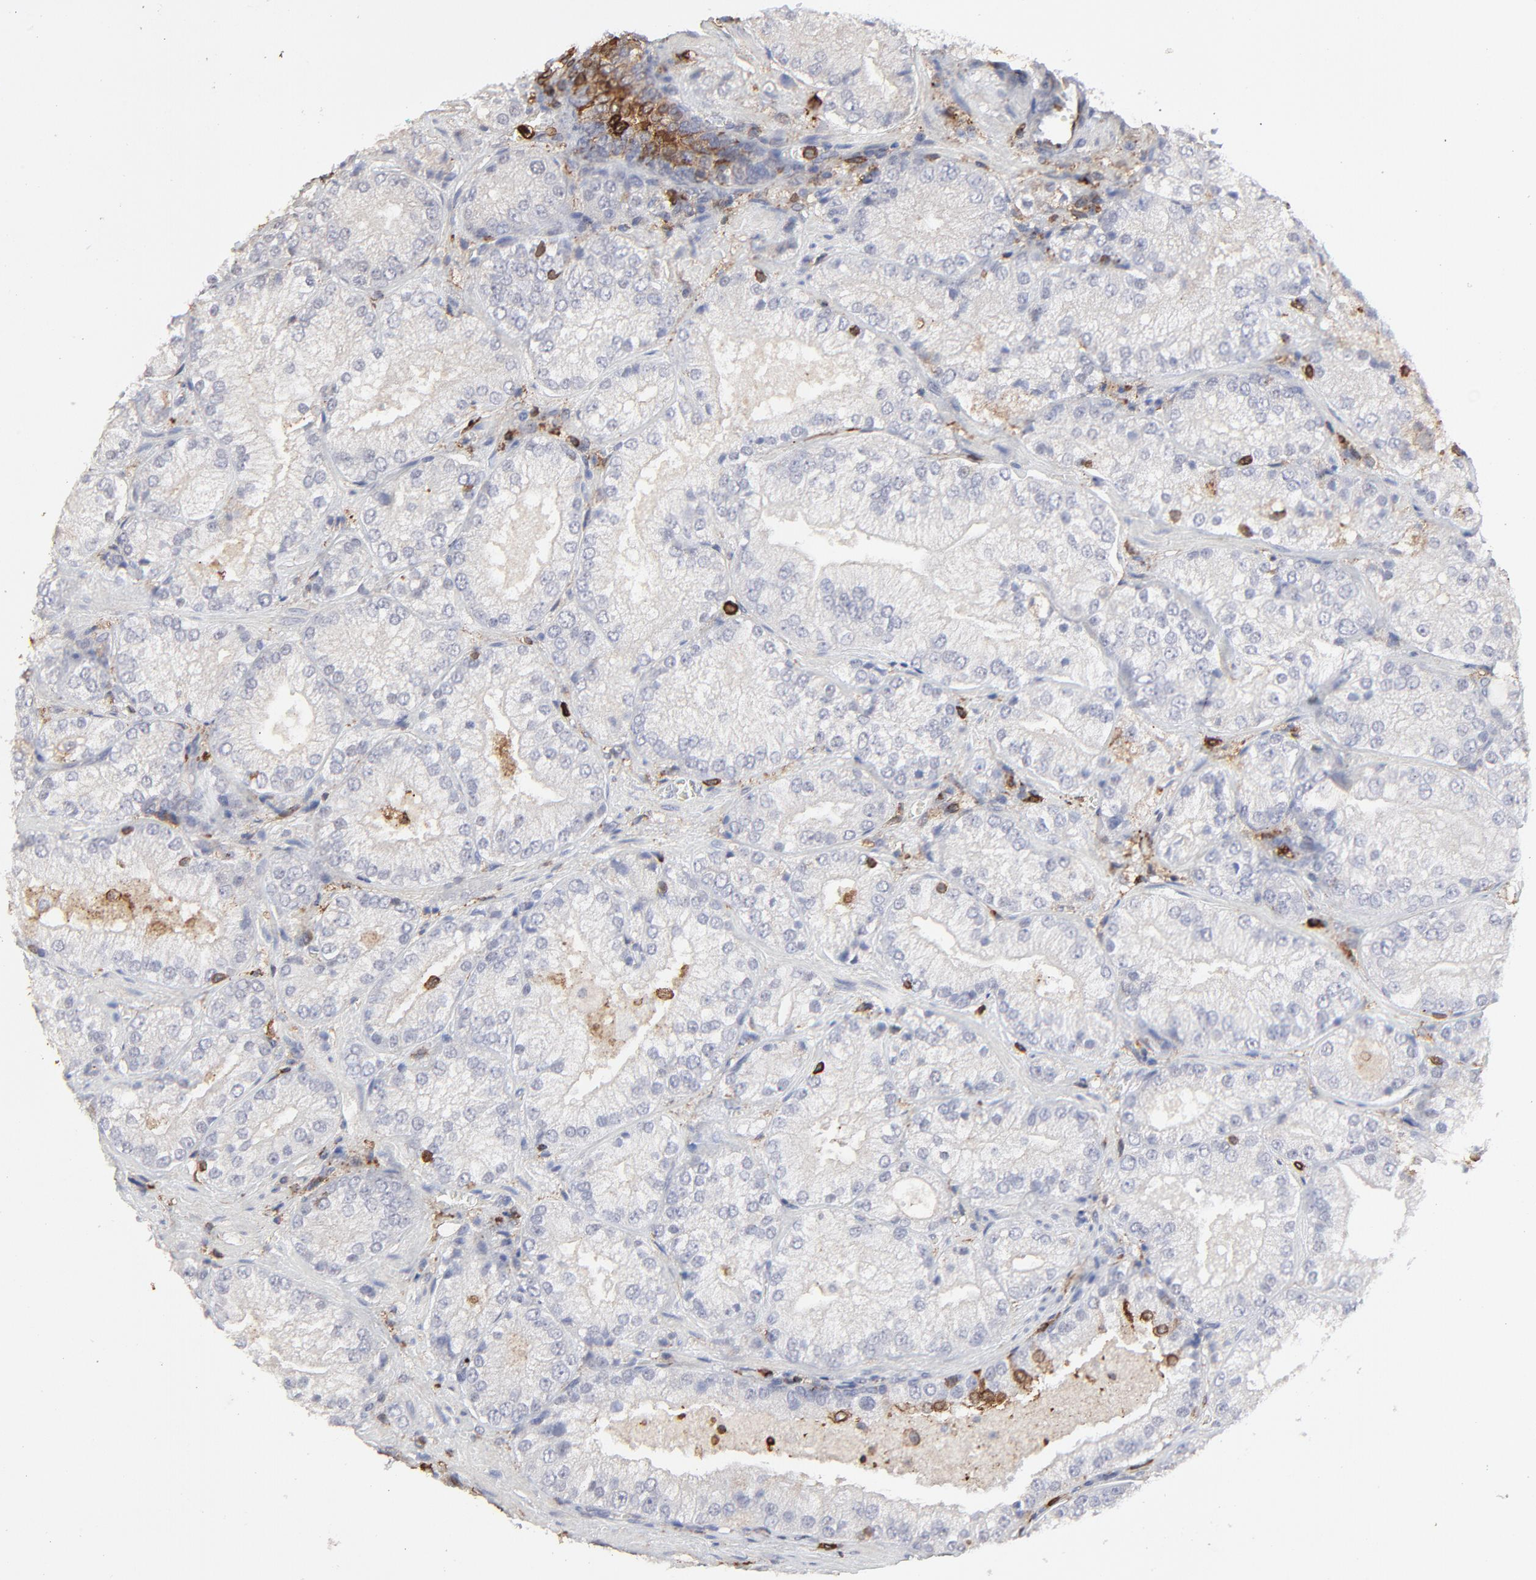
{"staining": {"intensity": "weak", "quantity": "<25%", "location": "cytoplasmic/membranous"}, "tissue": "prostate cancer", "cell_type": "Tumor cells", "image_type": "cancer", "snomed": [{"axis": "morphology", "description": "Adenocarcinoma, Low grade"}, {"axis": "topography", "description": "Prostate"}], "caption": "Tumor cells show no significant expression in adenocarcinoma (low-grade) (prostate). (Stains: DAB IHC with hematoxylin counter stain, Microscopy: brightfield microscopy at high magnification).", "gene": "SLC6A14", "patient": {"sex": "male", "age": 60}}